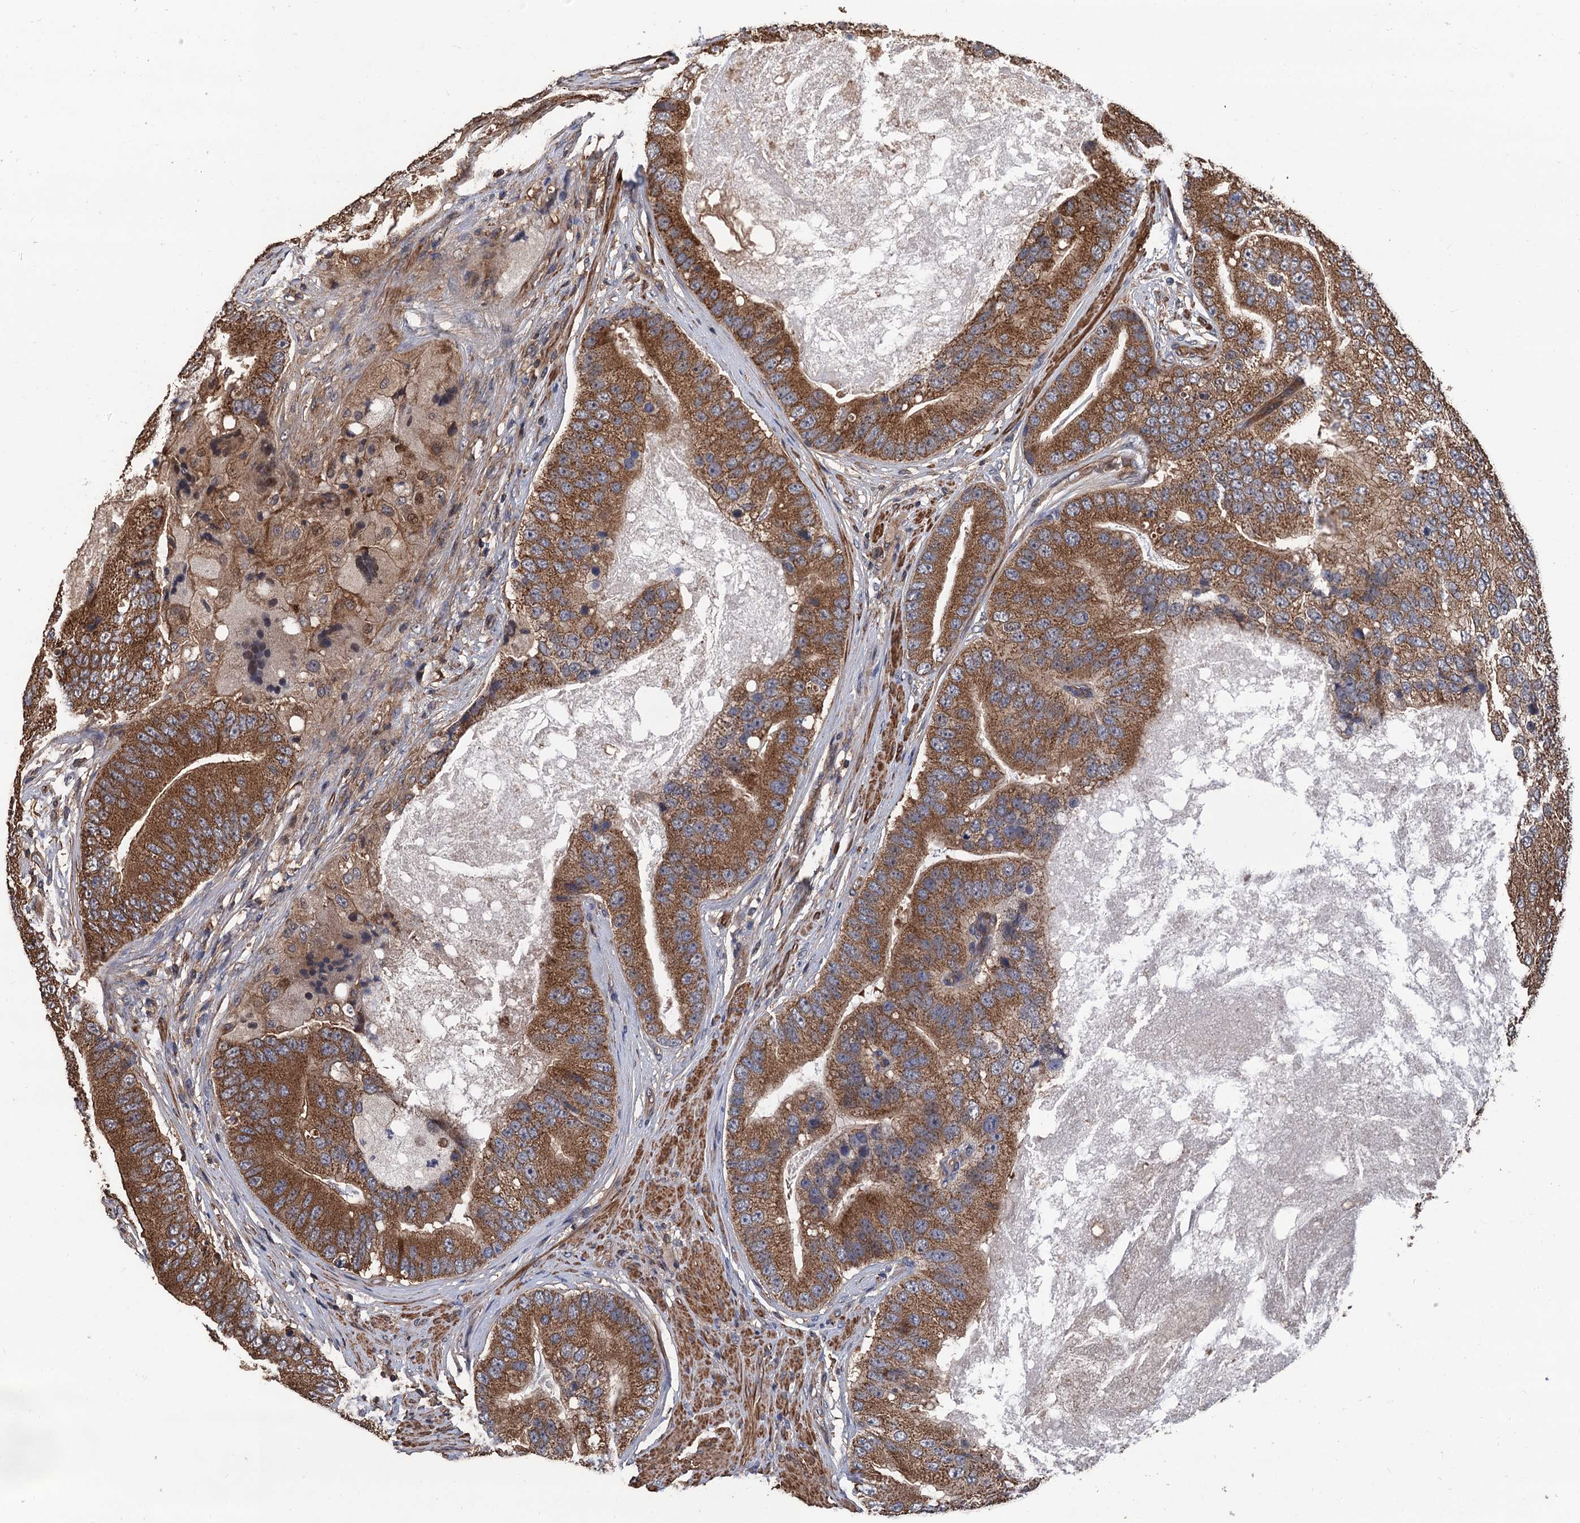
{"staining": {"intensity": "moderate", "quantity": ">75%", "location": "cytoplasmic/membranous"}, "tissue": "prostate cancer", "cell_type": "Tumor cells", "image_type": "cancer", "snomed": [{"axis": "morphology", "description": "Adenocarcinoma, High grade"}, {"axis": "topography", "description": "Prostate"}], "caption": "There is medium levels of moderate cytoplasmic/membranous positivity in tumor cells of high-grade adenocarcinoma (prostate), as demonstrated by immunohistochemical staining (brown color).", "gene": "PPP4R1", "patient": {"sex": "male", "age": 70}}